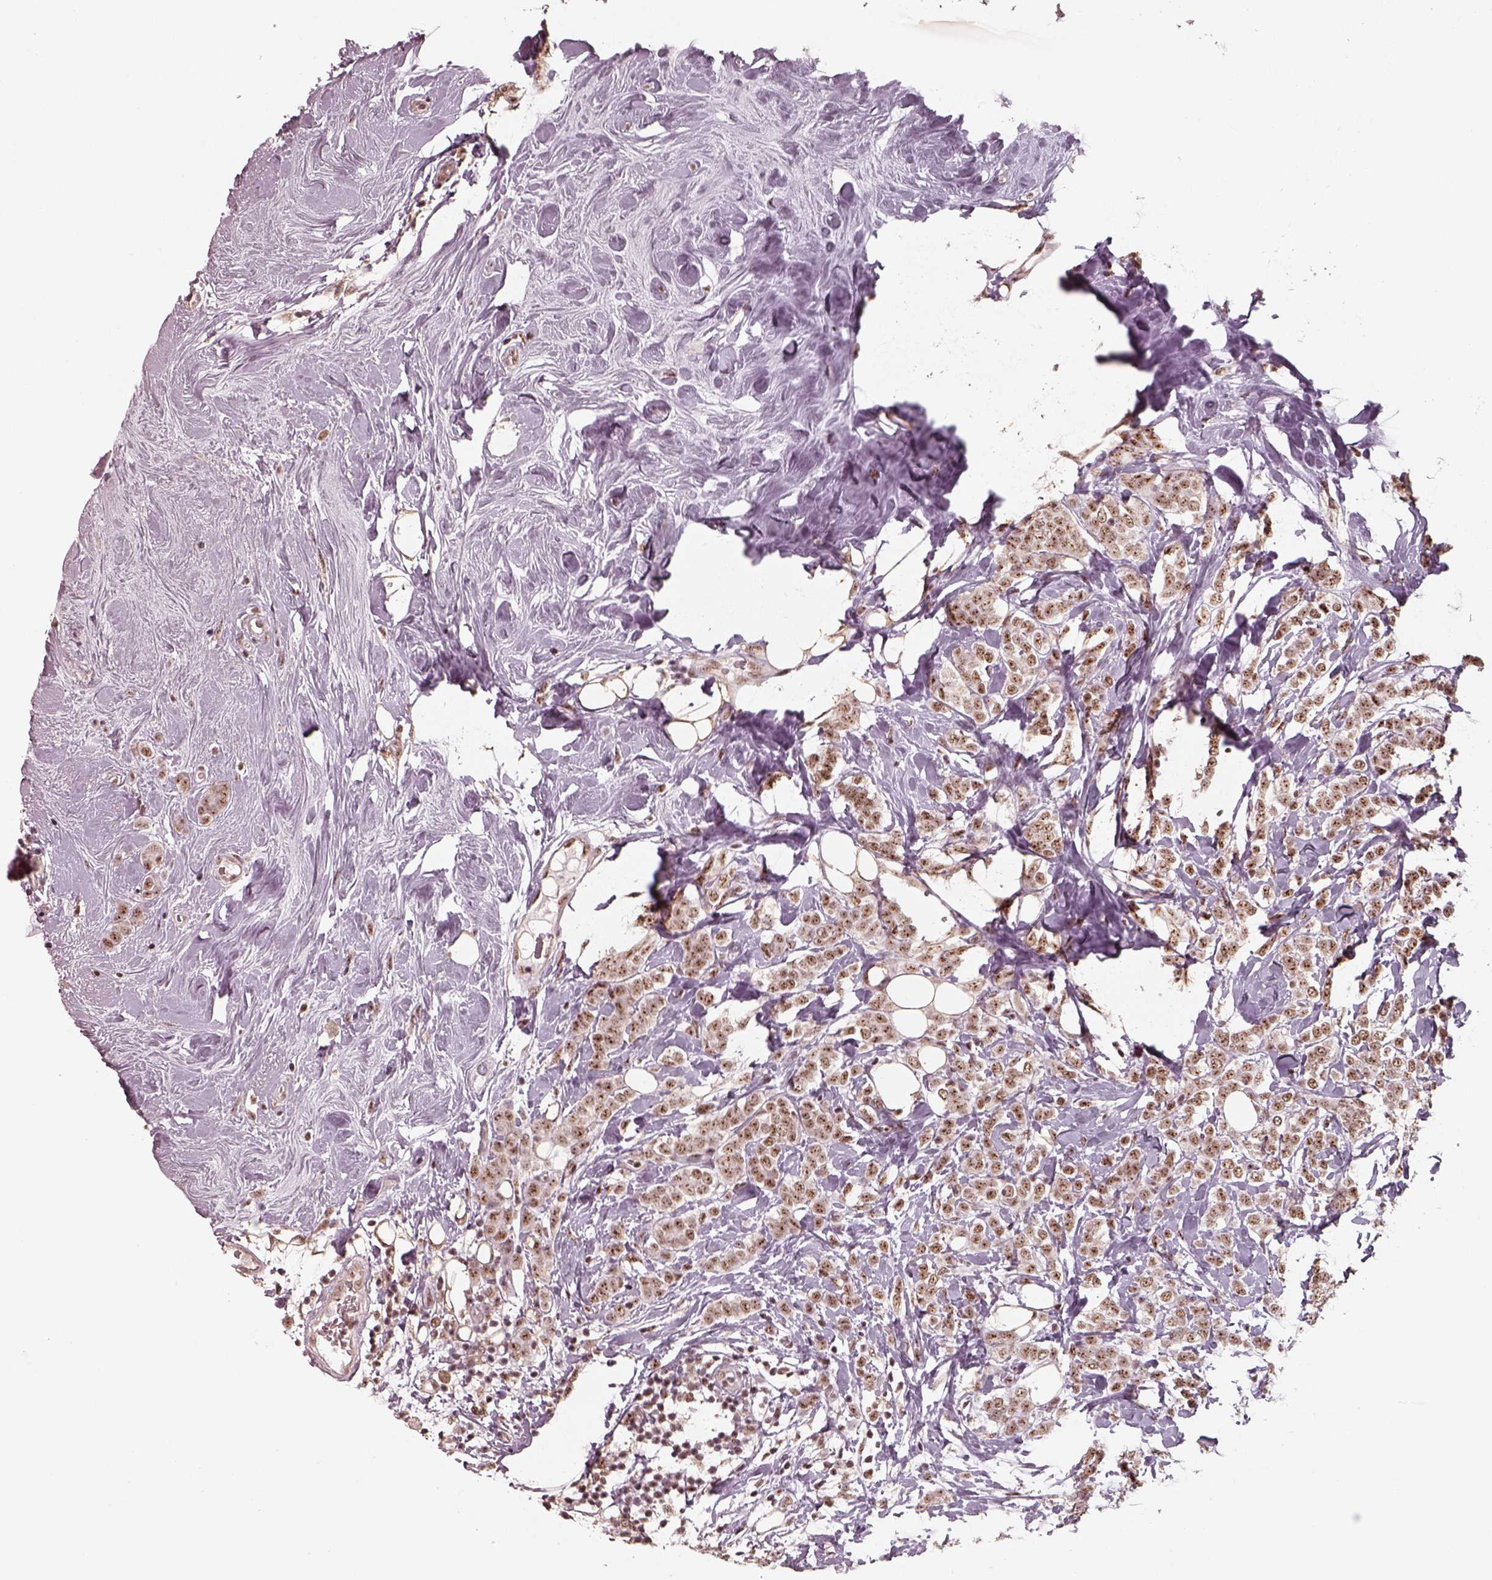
{"staining": {"intensity": "strong", "quantity": ">75%", "location": "nuclear"}, "tissue": "breast cancer", "cell_type": "Tumor cells", "image_type": "cancer", "snomed": [{"axis": "morphology", "description": "Lobular carcinoma"}, {"axis": "topography", "description": "Breast"}], "caption": "Human breast cancer stained with a brown dye displays strong nuclear positive positivity in about >75% of tumor cells.", "gene": "ATXN7L3", "patient": {"sex": "female", "age": 49}}